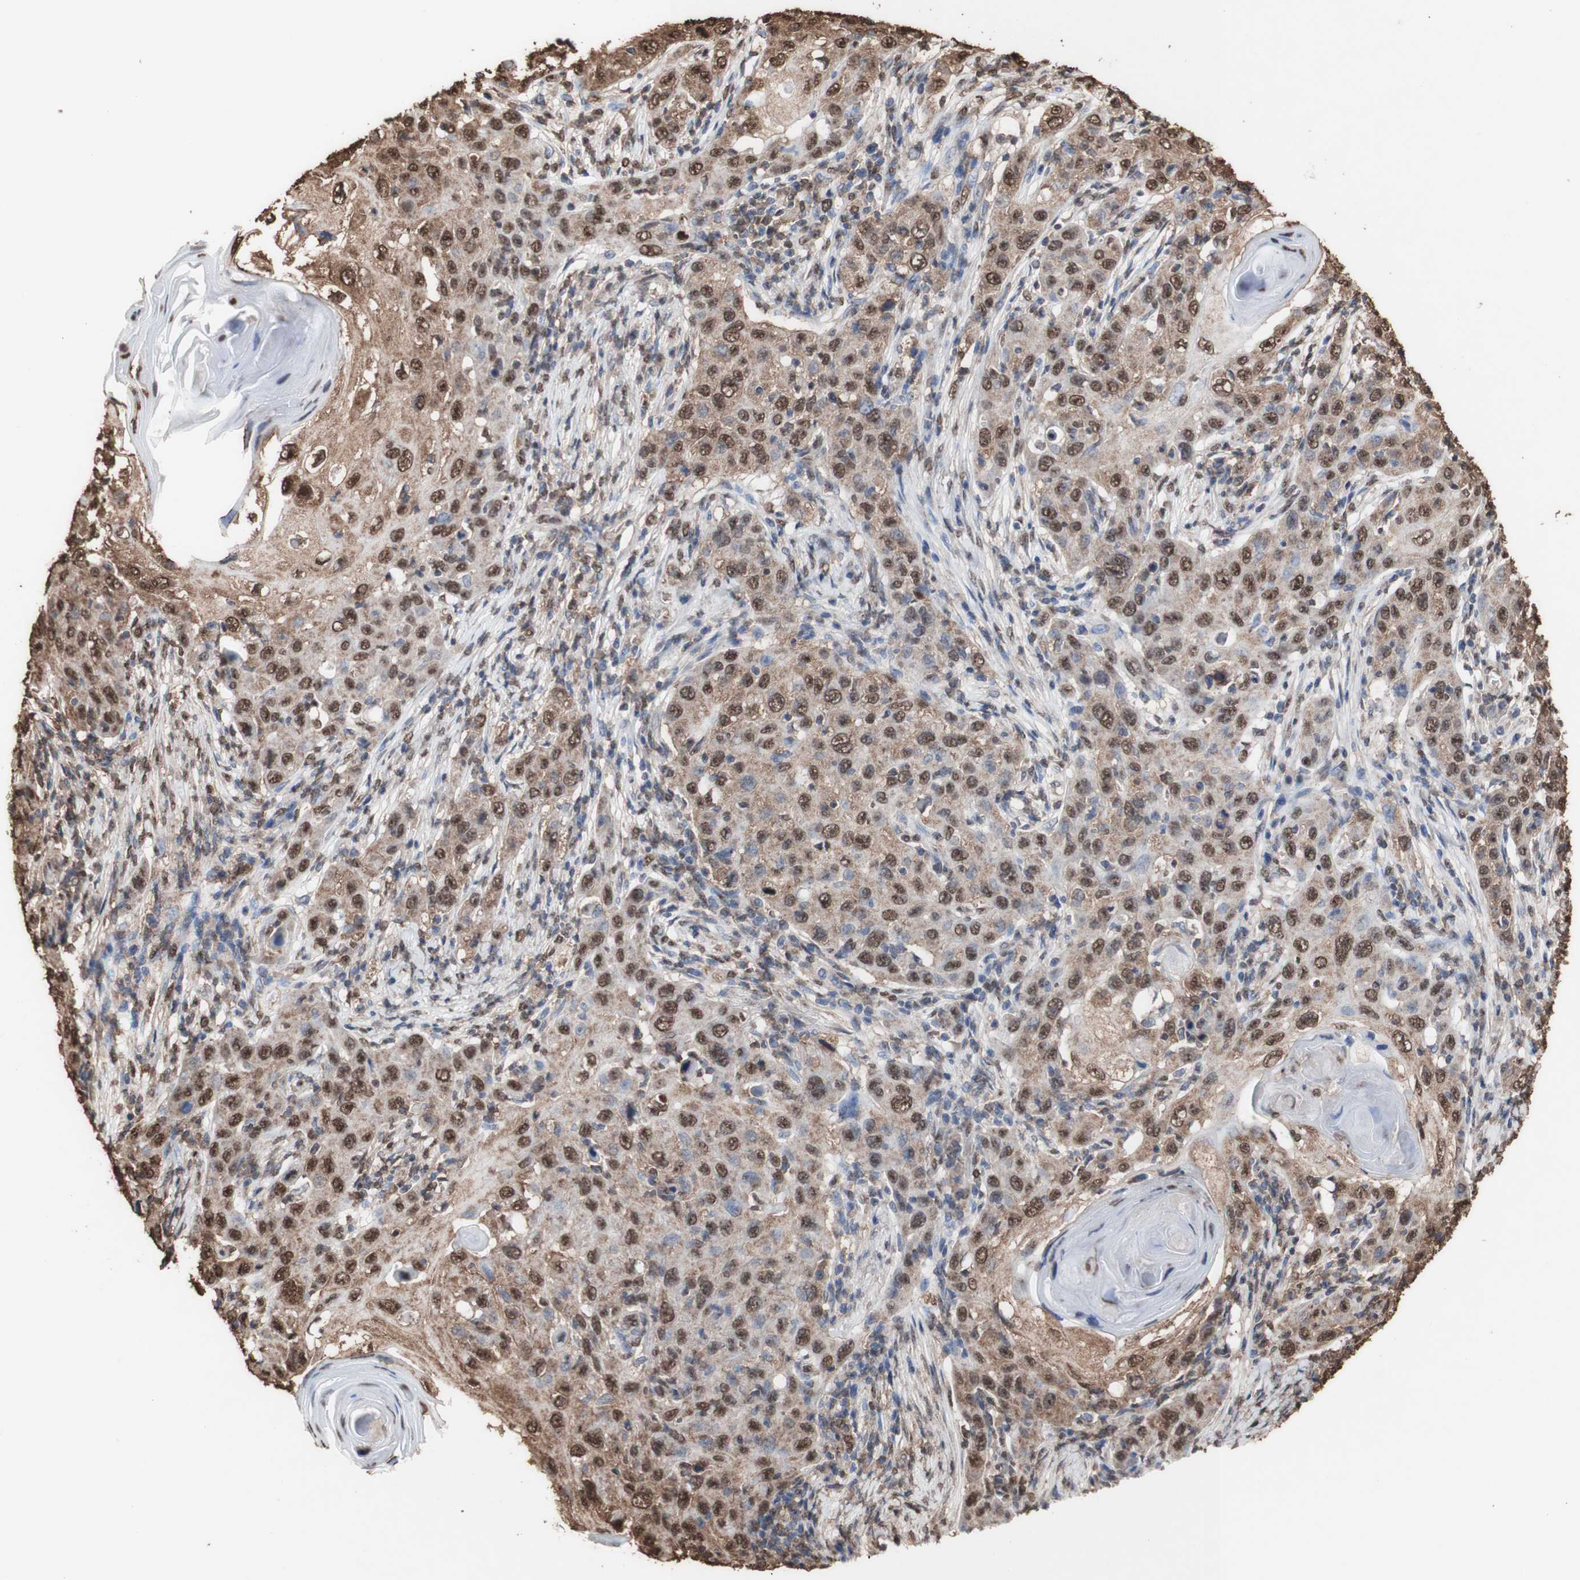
{"staining": {"intensity": "strong", "quantity": ">75%", "location": "cytoplasmic/membranous,nuclear"}, "tissue": "skin cancer", "cell_type": "Tumor cells", "image_type": "cancer", "snomed": [{"axis": "morphology", "description": "Squamous cell carcinoma, NOS"}, {"axis": "topography", "description": "Skin"}], "caption": "Human squamous cell carcinoma (skin) stained for a protein (brown) displays strong cytoplasmic/membranous and nuclear positive expression in about >75% of tumor cells.", "gene": "PIDD1", "patient": {"sex": "female", "age": 88}}